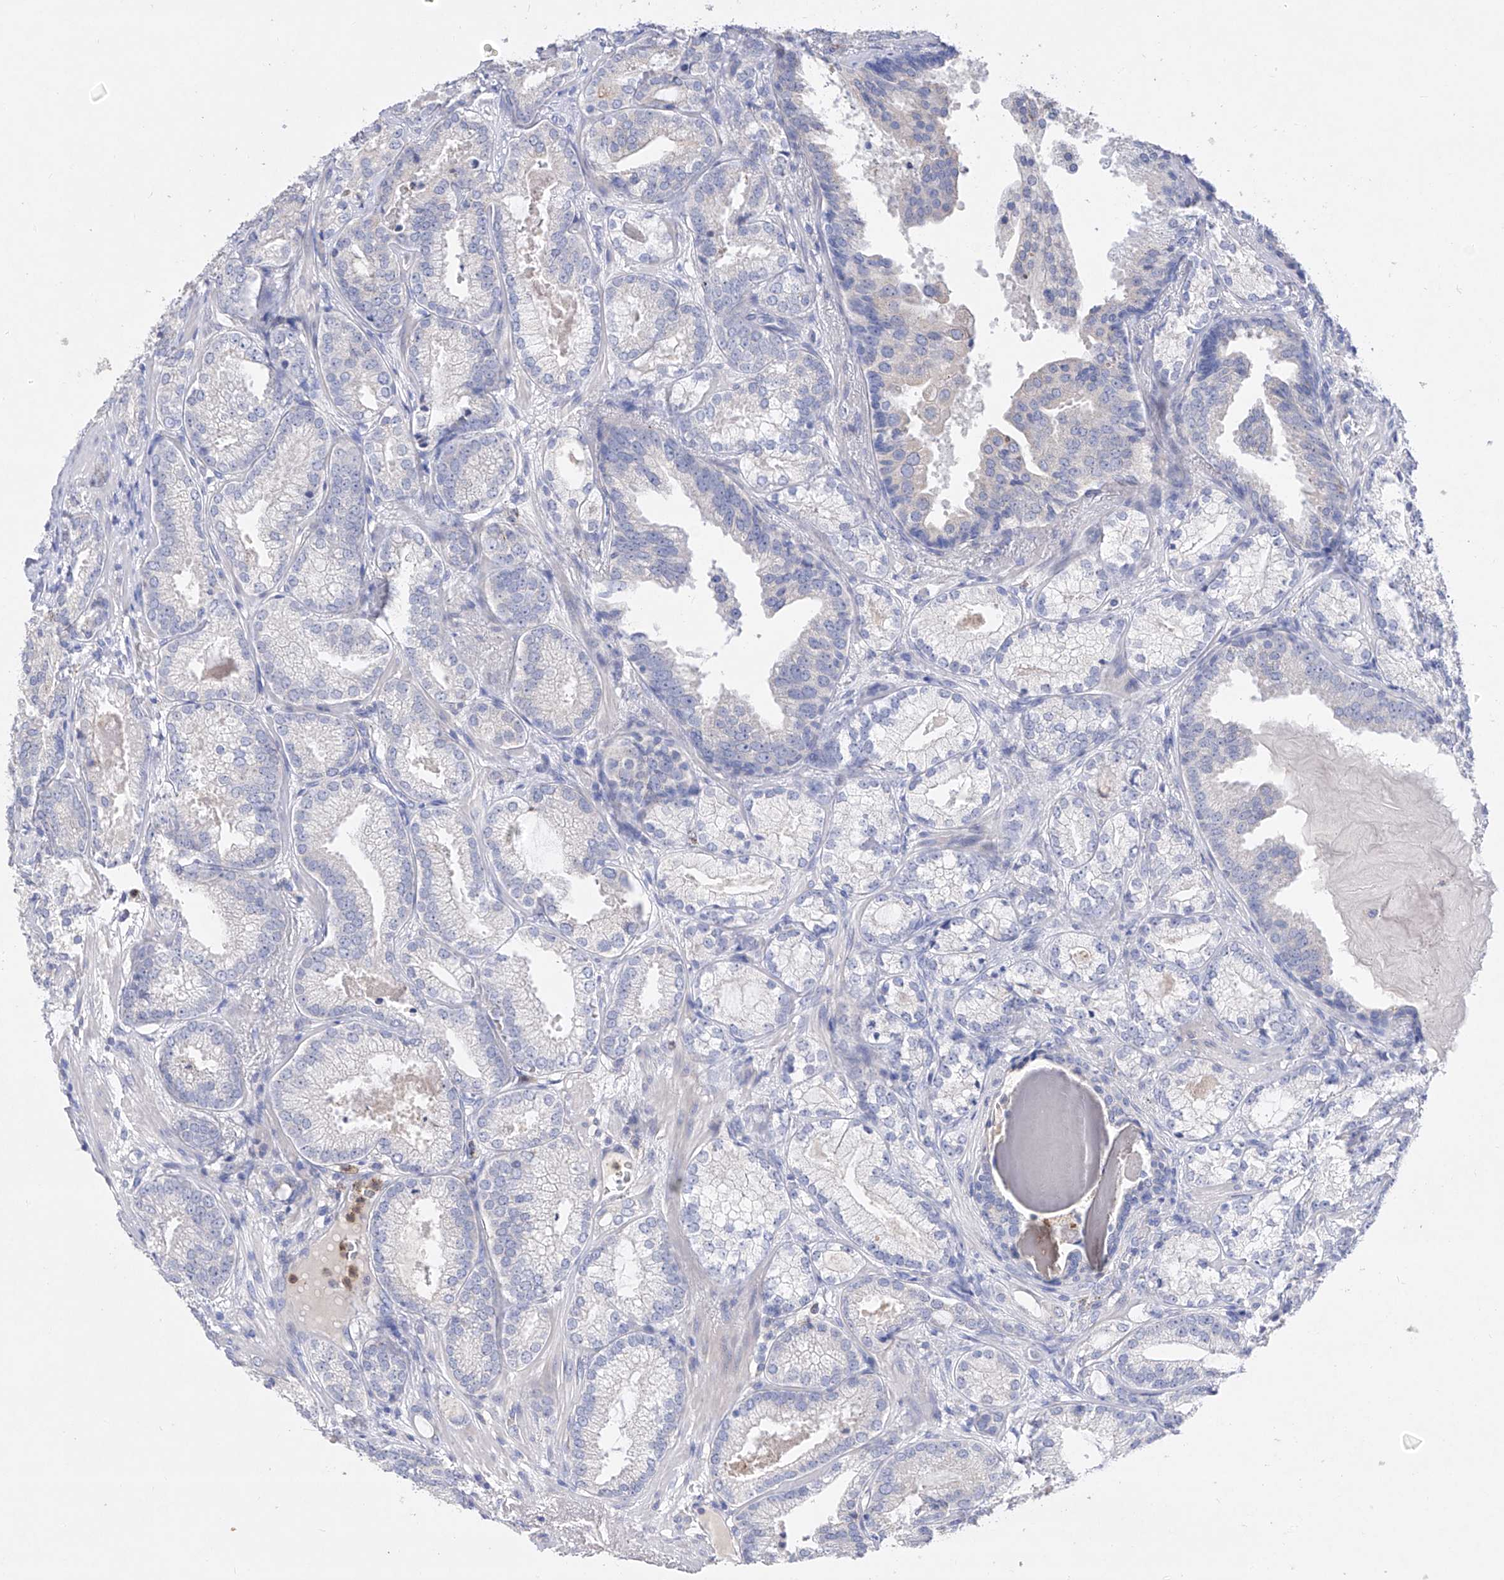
{"staining": {"intensity": "negative", "quantity": "none", "location": "none"}, "tissue": "prostate cancer", "cell_type": "Tumor cells", "image_type": "cancer", "snomed": [{"axis": "morphology", "description": "Normal morphology"}, {"axis": "morphology", "description": "Adenocarcinoma, Low grade"}, {"axis": "topography", "description": "Prostate"}], "caption": "This micrograph is of prostate cancer (adenocarcinoma (low-grade)) stained with immunohistochemistry to label a protein in brown with the nuclei are counter-stained blue. There is no staining in tumor cells.", "gene": "TM7SF2", "patient": {"sex": "male", "age": 72}}